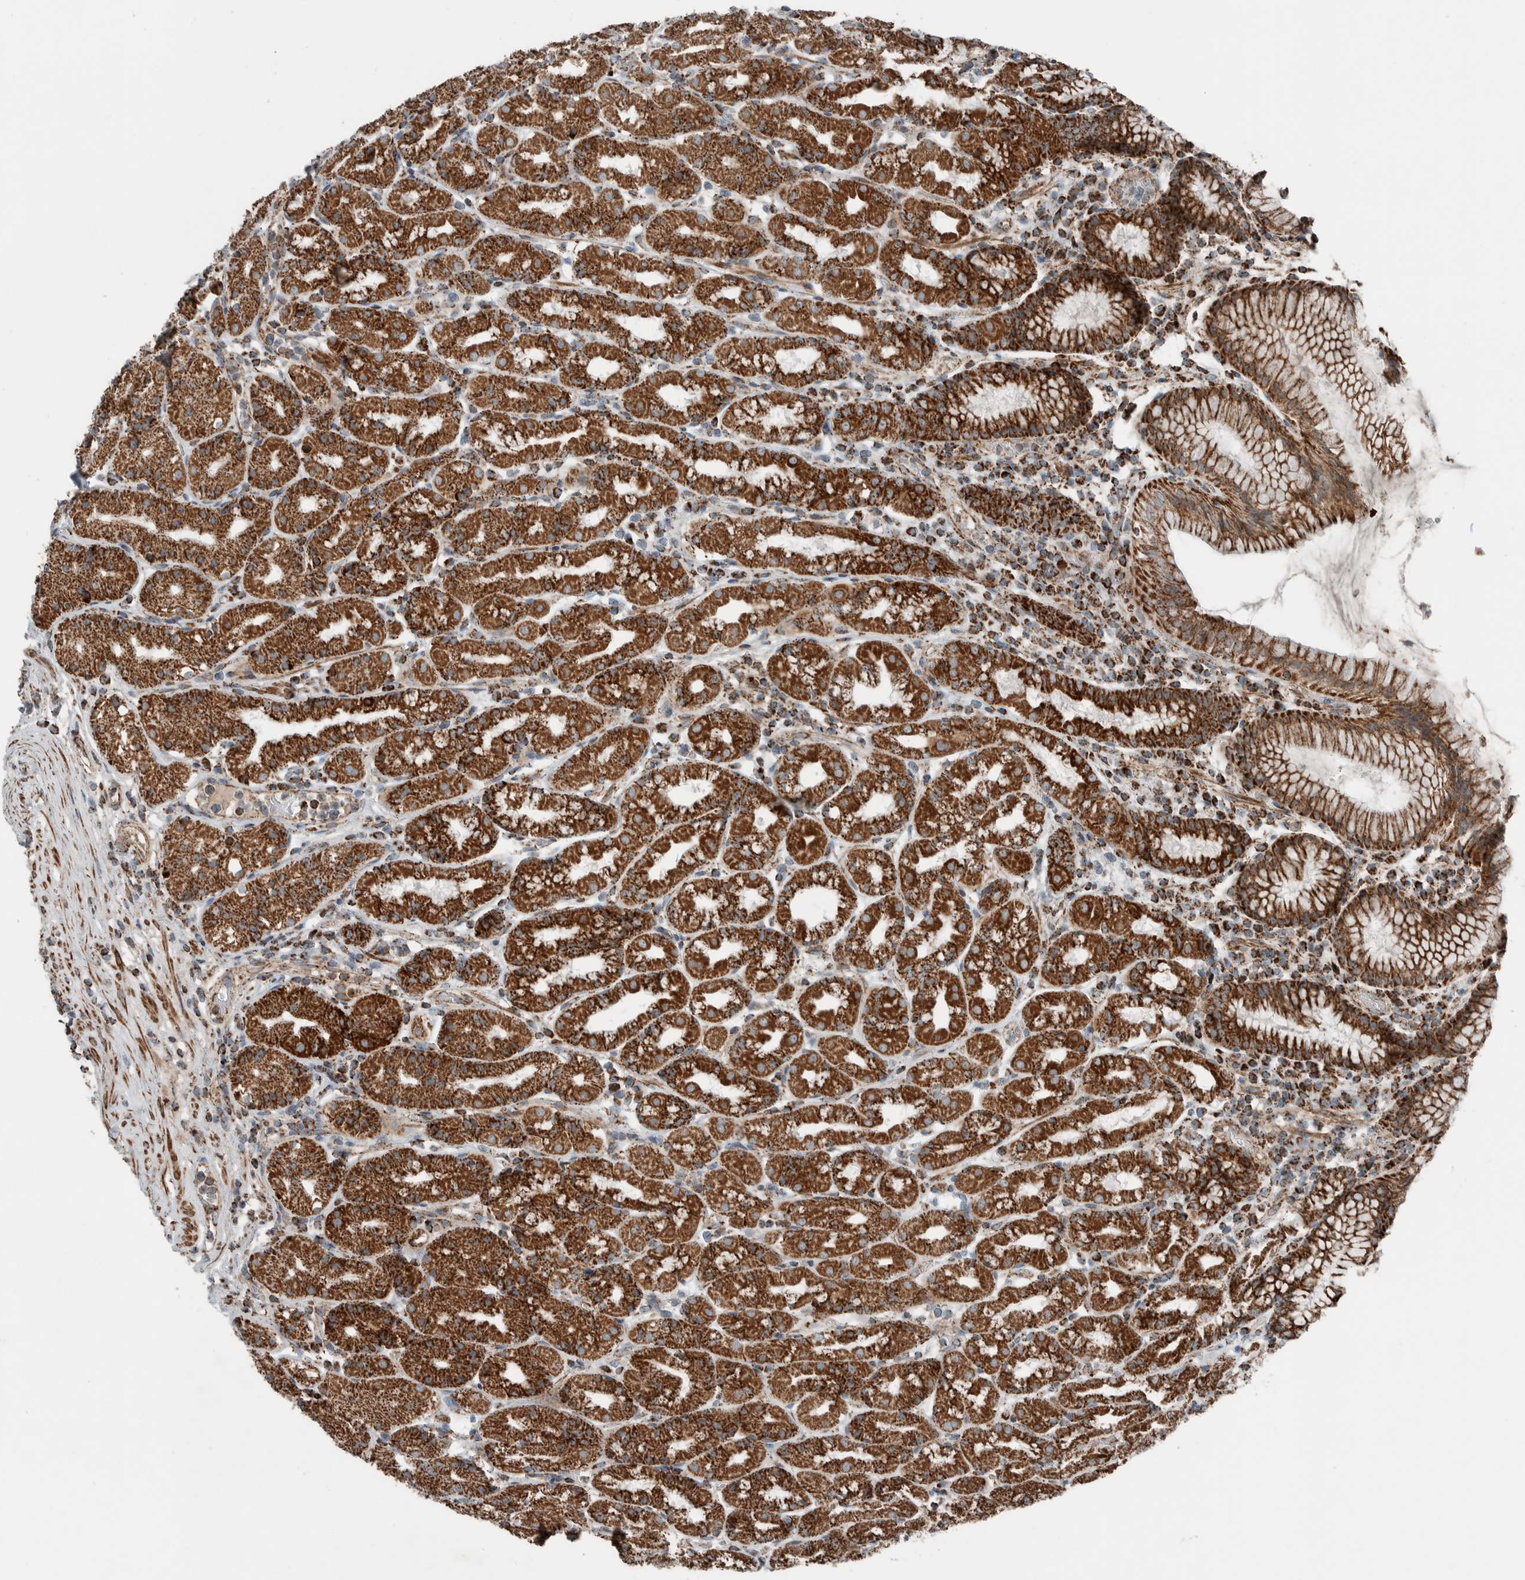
{"staining": {"intensity": "strong", "quantity": ">75%", "location": "cytoplasmic/membranous"}, "tissue": "stomach", "cell_type": "Glandular cells", "image_type": "normal", "snomed": [{"axis": "morphology", "description": "Normal tissue, NOS"}, {"axis": "topography", "description": "Stomach, lower"}], "caption": "Immunohistochemical staining of unremarkable human stomach shows strong cytoplasmic/membranous protein expression in about >75% of glandular cells. (IHC, brightfield microscopy, high magnification).", "gene": "CNTROB", "patient": {"sex": "female", "age": 56}}